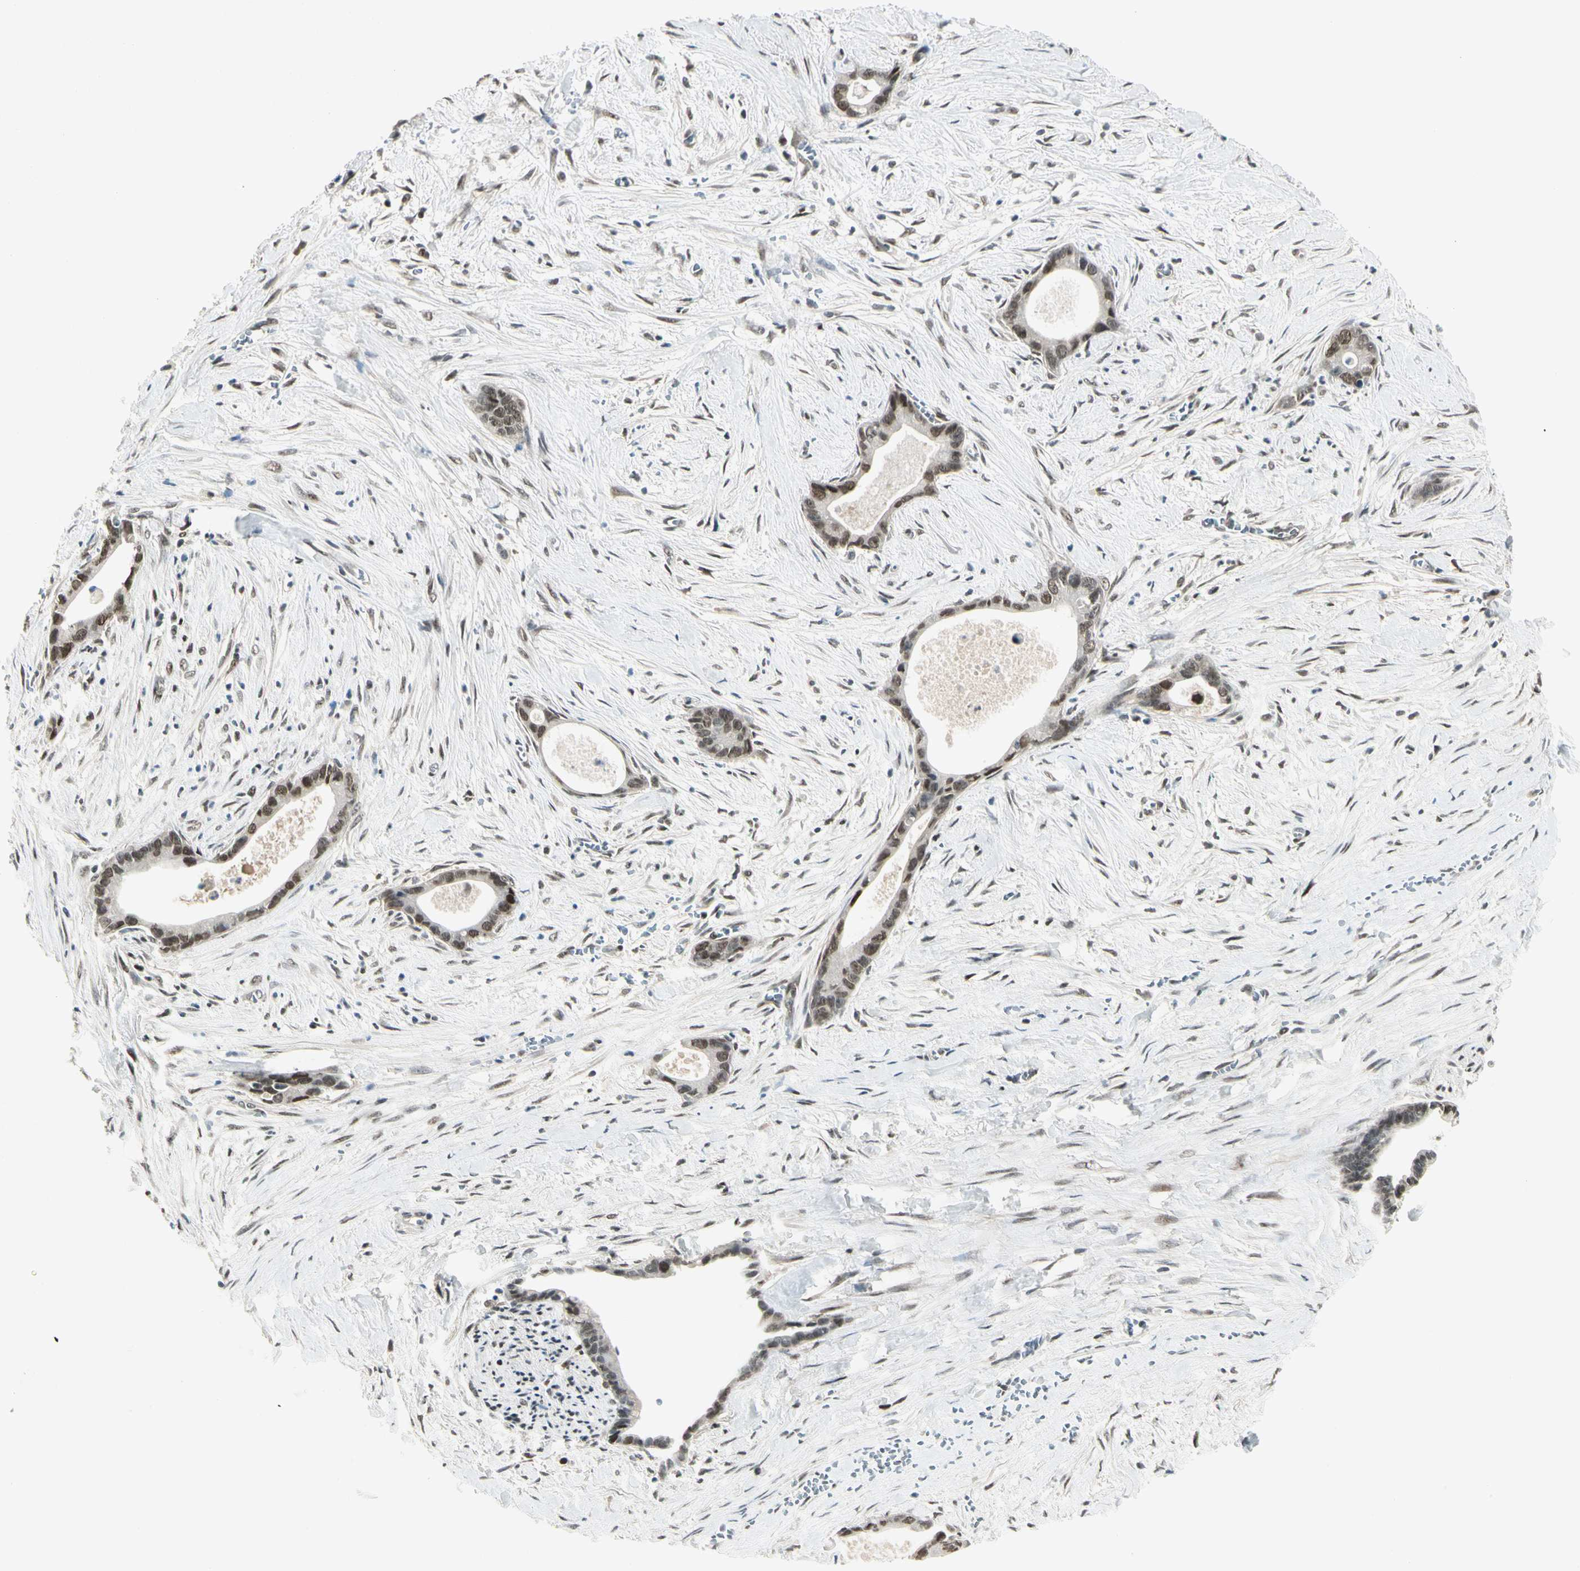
{"staining": {"intensity": "moderate", "quantity": "25%-75%", "location": "nuclear"}, "tissue": "liver cancer", "cell_type": "Tumor cells", "image_type": "cancer", "snomed": [{"axis": "morphology", "description": "Cholangiocarcinoma"}, {"axis": "topography", "description": "Liver"}], "caption": "High-magnification brightfield microscopy of liver cancer stained with DAB (brown) and counterstained with hematoxylin (blue). tumor cells exhibit moderate nuclear positivity is appreciated in about25%-75% of cells.", "gene": "GTF3A", "patient": {"sex": "female", "age": 55}}